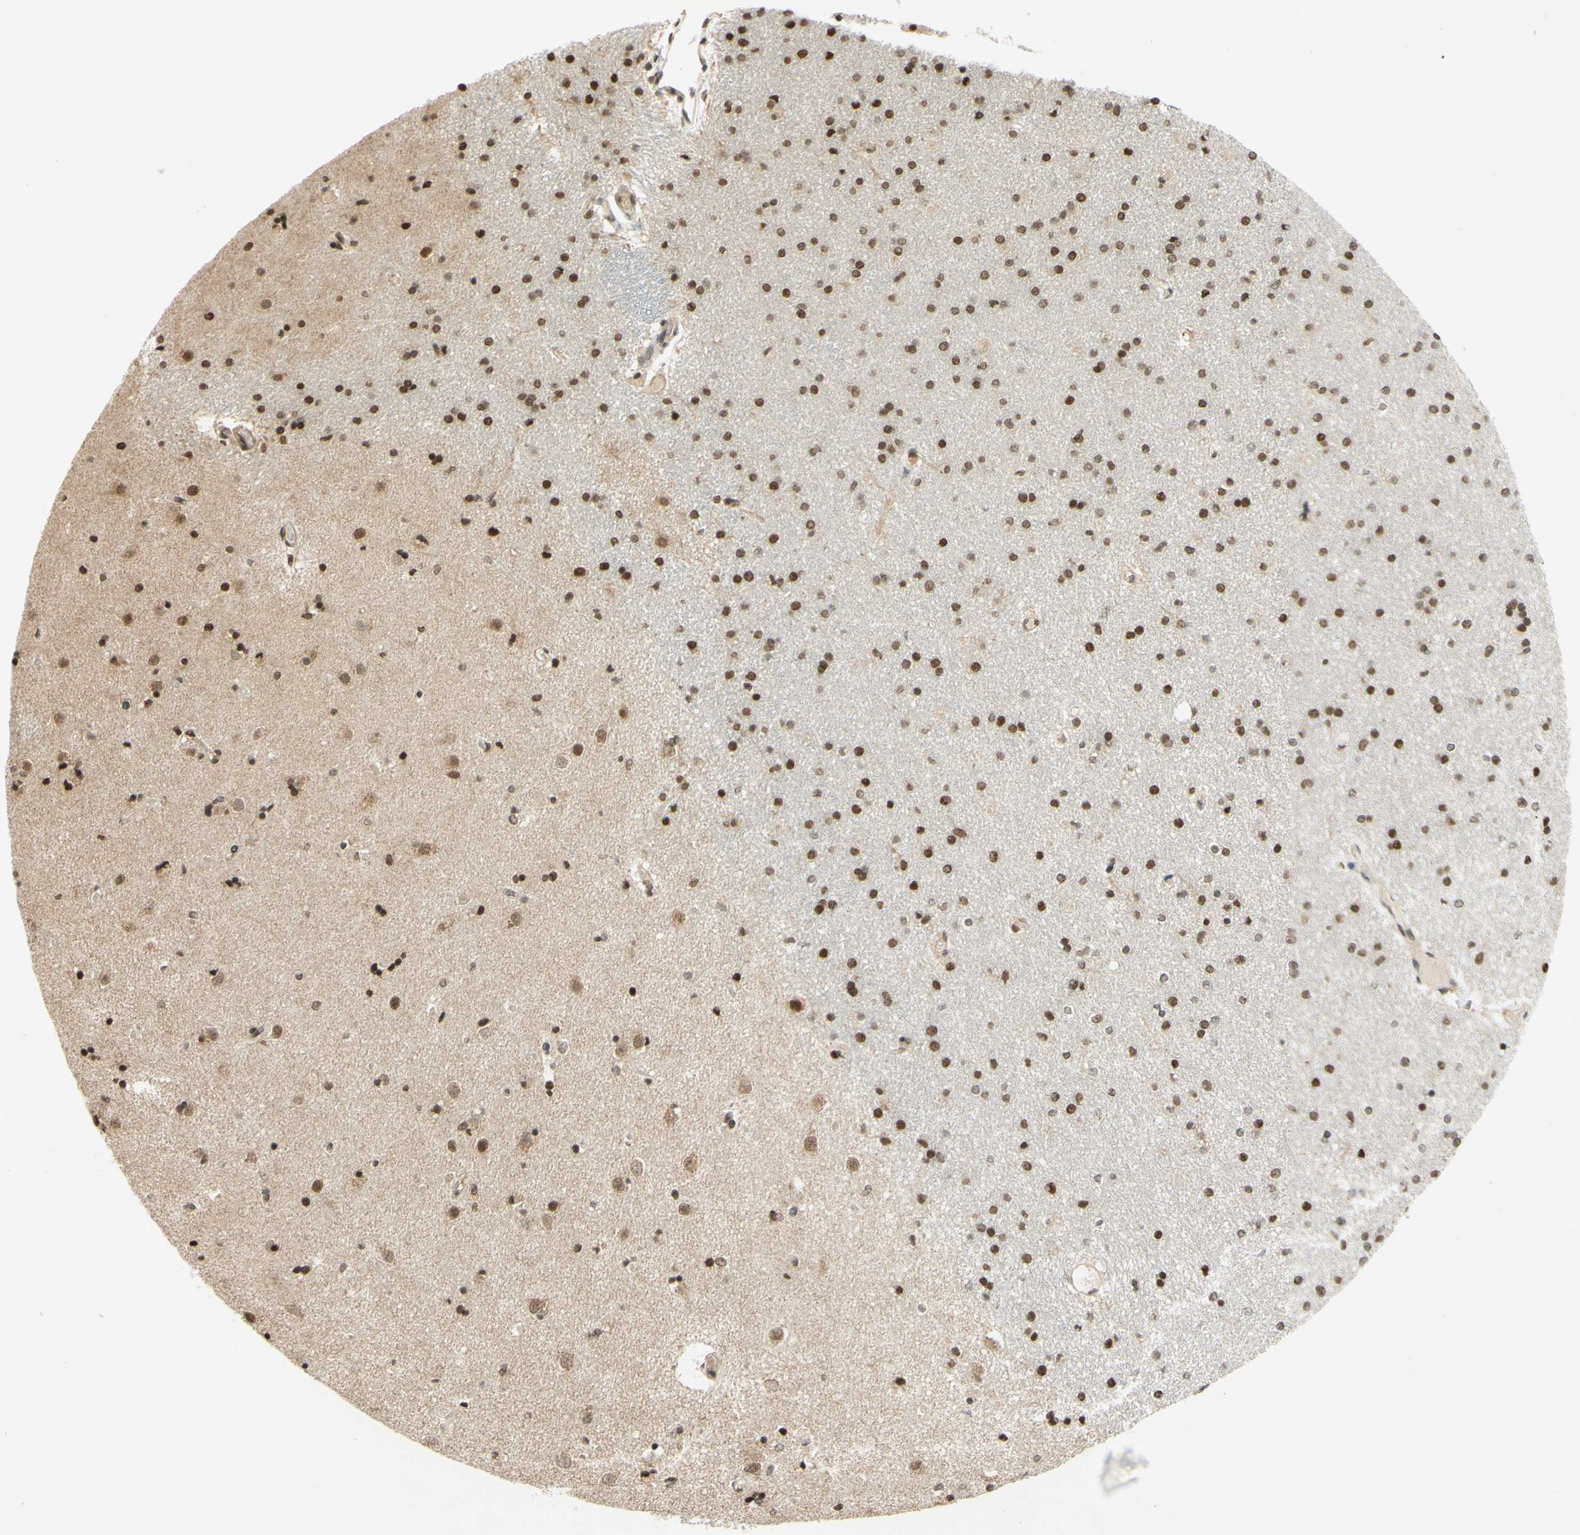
{"staining": {"intensity": "strong", "quantity": ">75%", "location": "nuclear"}, "tissue": "caudate", "cell_type": "Glial cells", "image_type": "normal", "snomed": [{"axis": "morphology", "description": "Normal tissue, NOS"}, {"axis": "topography", "description": "Lateral ventricle wall"}], "caption": "Caudate stained with immunohistochemistry (IHC) demonstrates strong nuclear staining in about >75% of glial cells. (Brightfield microscopy of DAB IHC at high magnification).", "gene": "SMARCB1", "patient": {"sex": "female", "age": 54}}